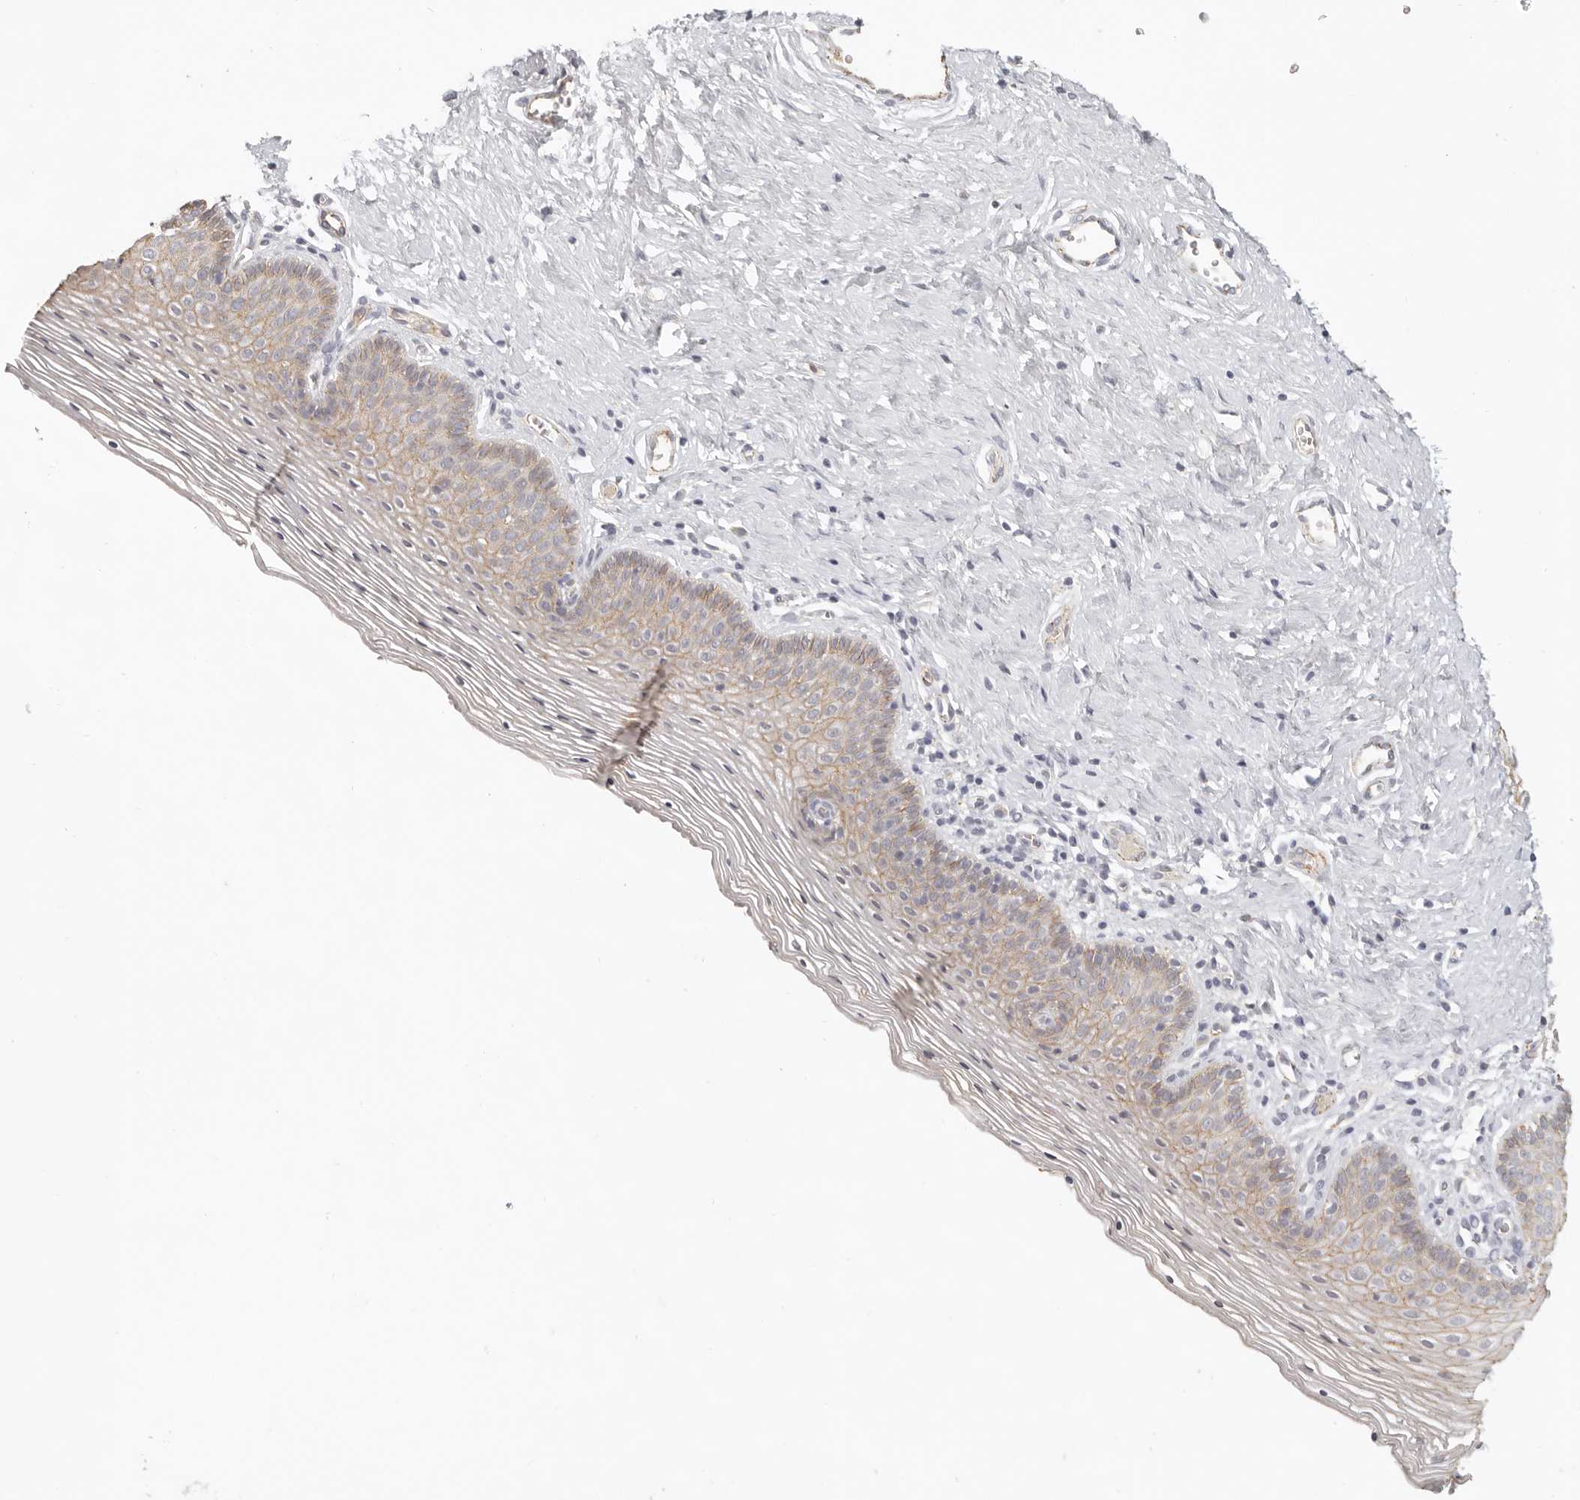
{"staining": {"intensity": "moderate", "quantity": "25%-75%", "location": "cytoplasmic/membranous"}, "tissue": "vagina", "cell_type": "Squamous epithelial cells", "image_type": "normal", "snomed": [{"axis": "morphology", "description": "Normal tissue, NOS"}, {"axis": "topography", "description": "Vagina"}], "caption": "Vagina stained with DAB (3,3'-diaminobenzidine) IHC demonstrates medium levels of moderate cytoplasmic/membranous expression in about 25%-75% of squamous epithelial cells.", "gene": "ANXA9", "patient": {"sex": "female", "age": 32}}